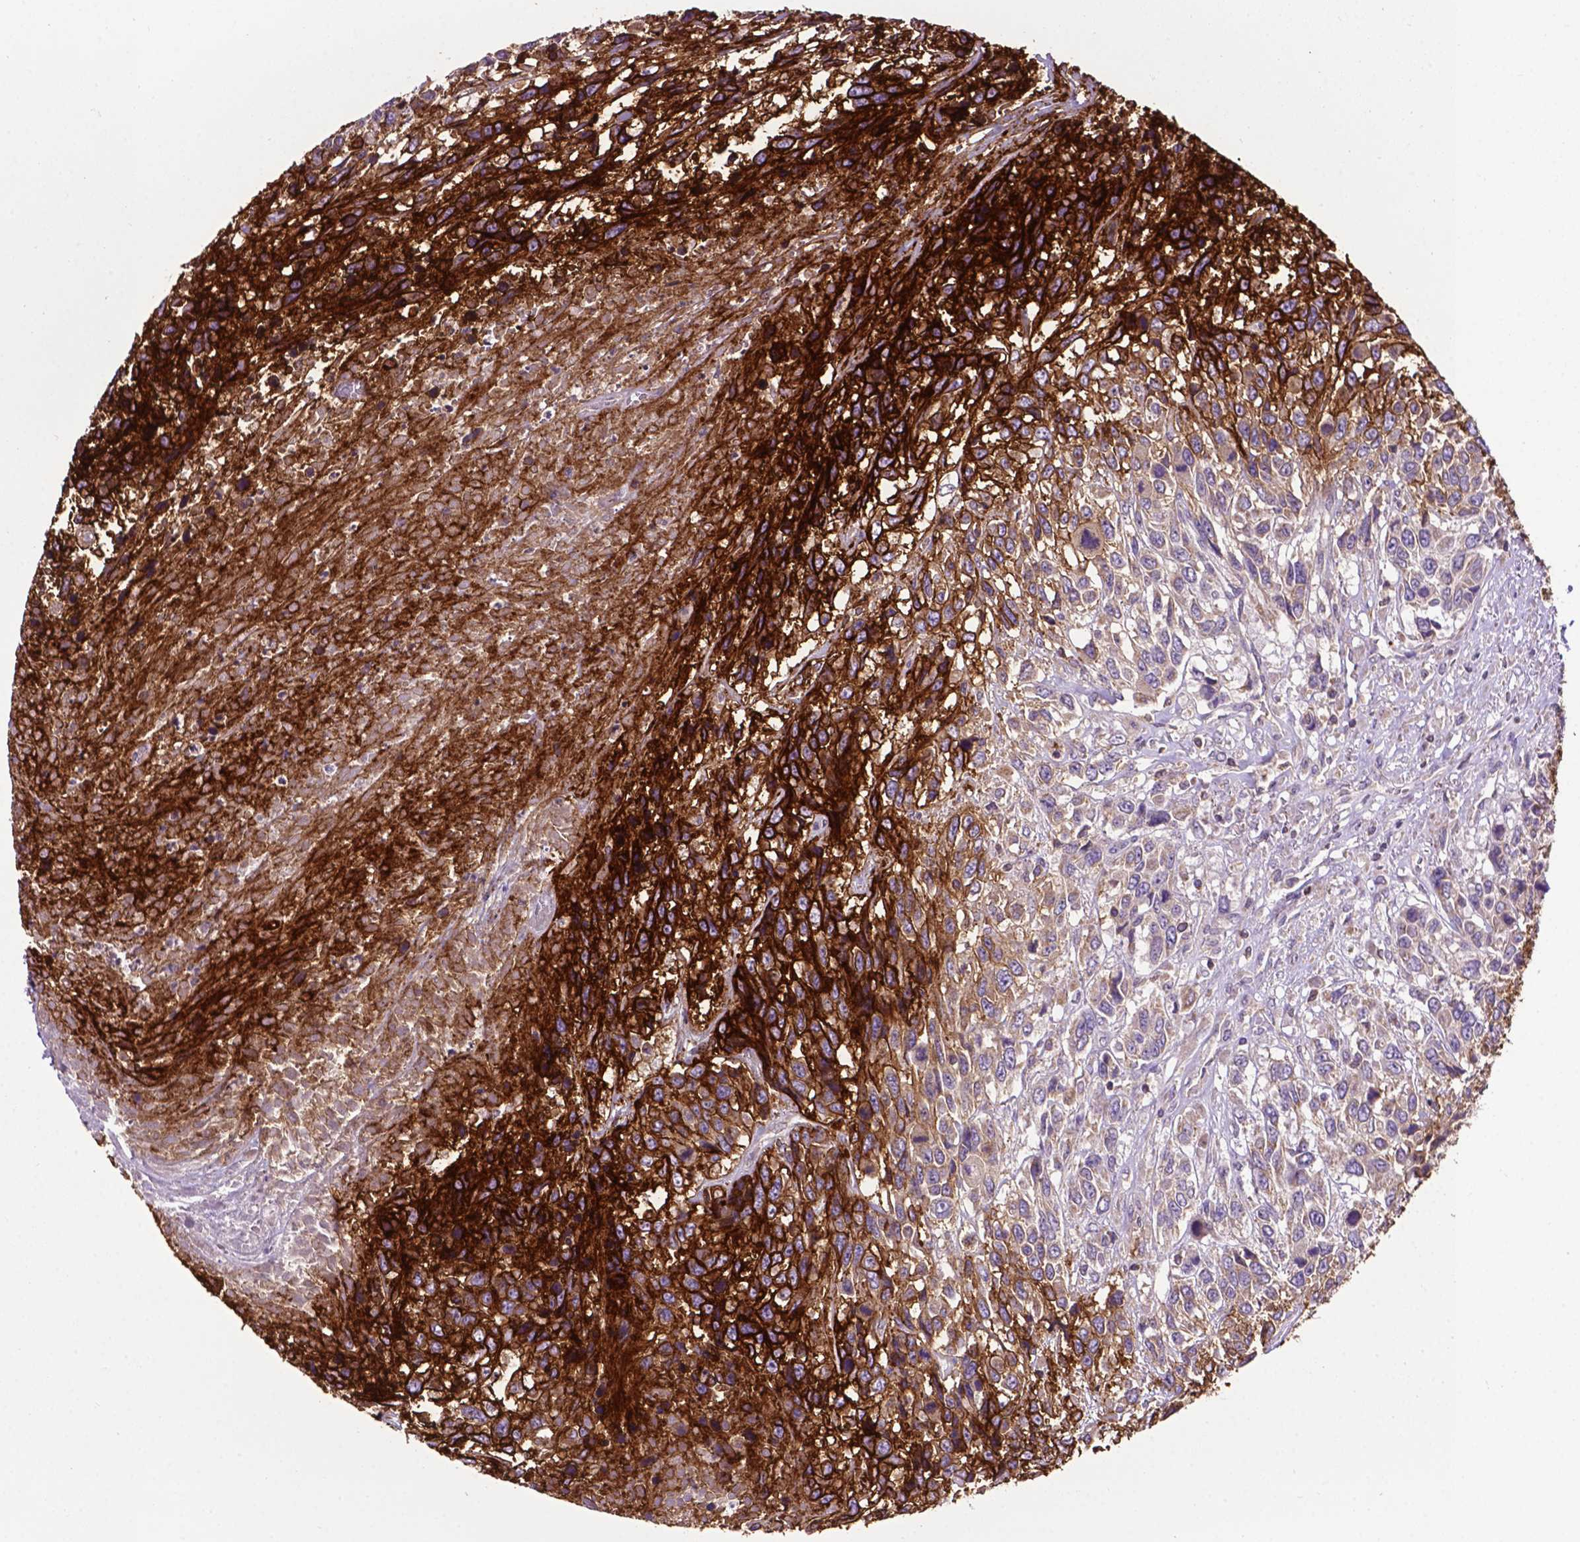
{"staining": {"intensity": "strong", "quantity": "25%-75%", "location": "cytoplasmic/membranous"}, "tissue": "urothelial cancer", "cell_type": "Tumor cells", "image_type": "cancer", "snomed": [{"axis": "morphology", "description": "Urothelial carcinoma, High grade"}, {"axis": "topography", "description": "Urinary bladder"}], "caption": "Immunohistochemistry (DAB) staining of human high-grade urothelial carcinoma shows strong cytoplasmic/membranous protein expression in approximately 25%-75% of tumor cells.", "gene": "SPNS2", "patient": {"sex": "female", "age": 70}}